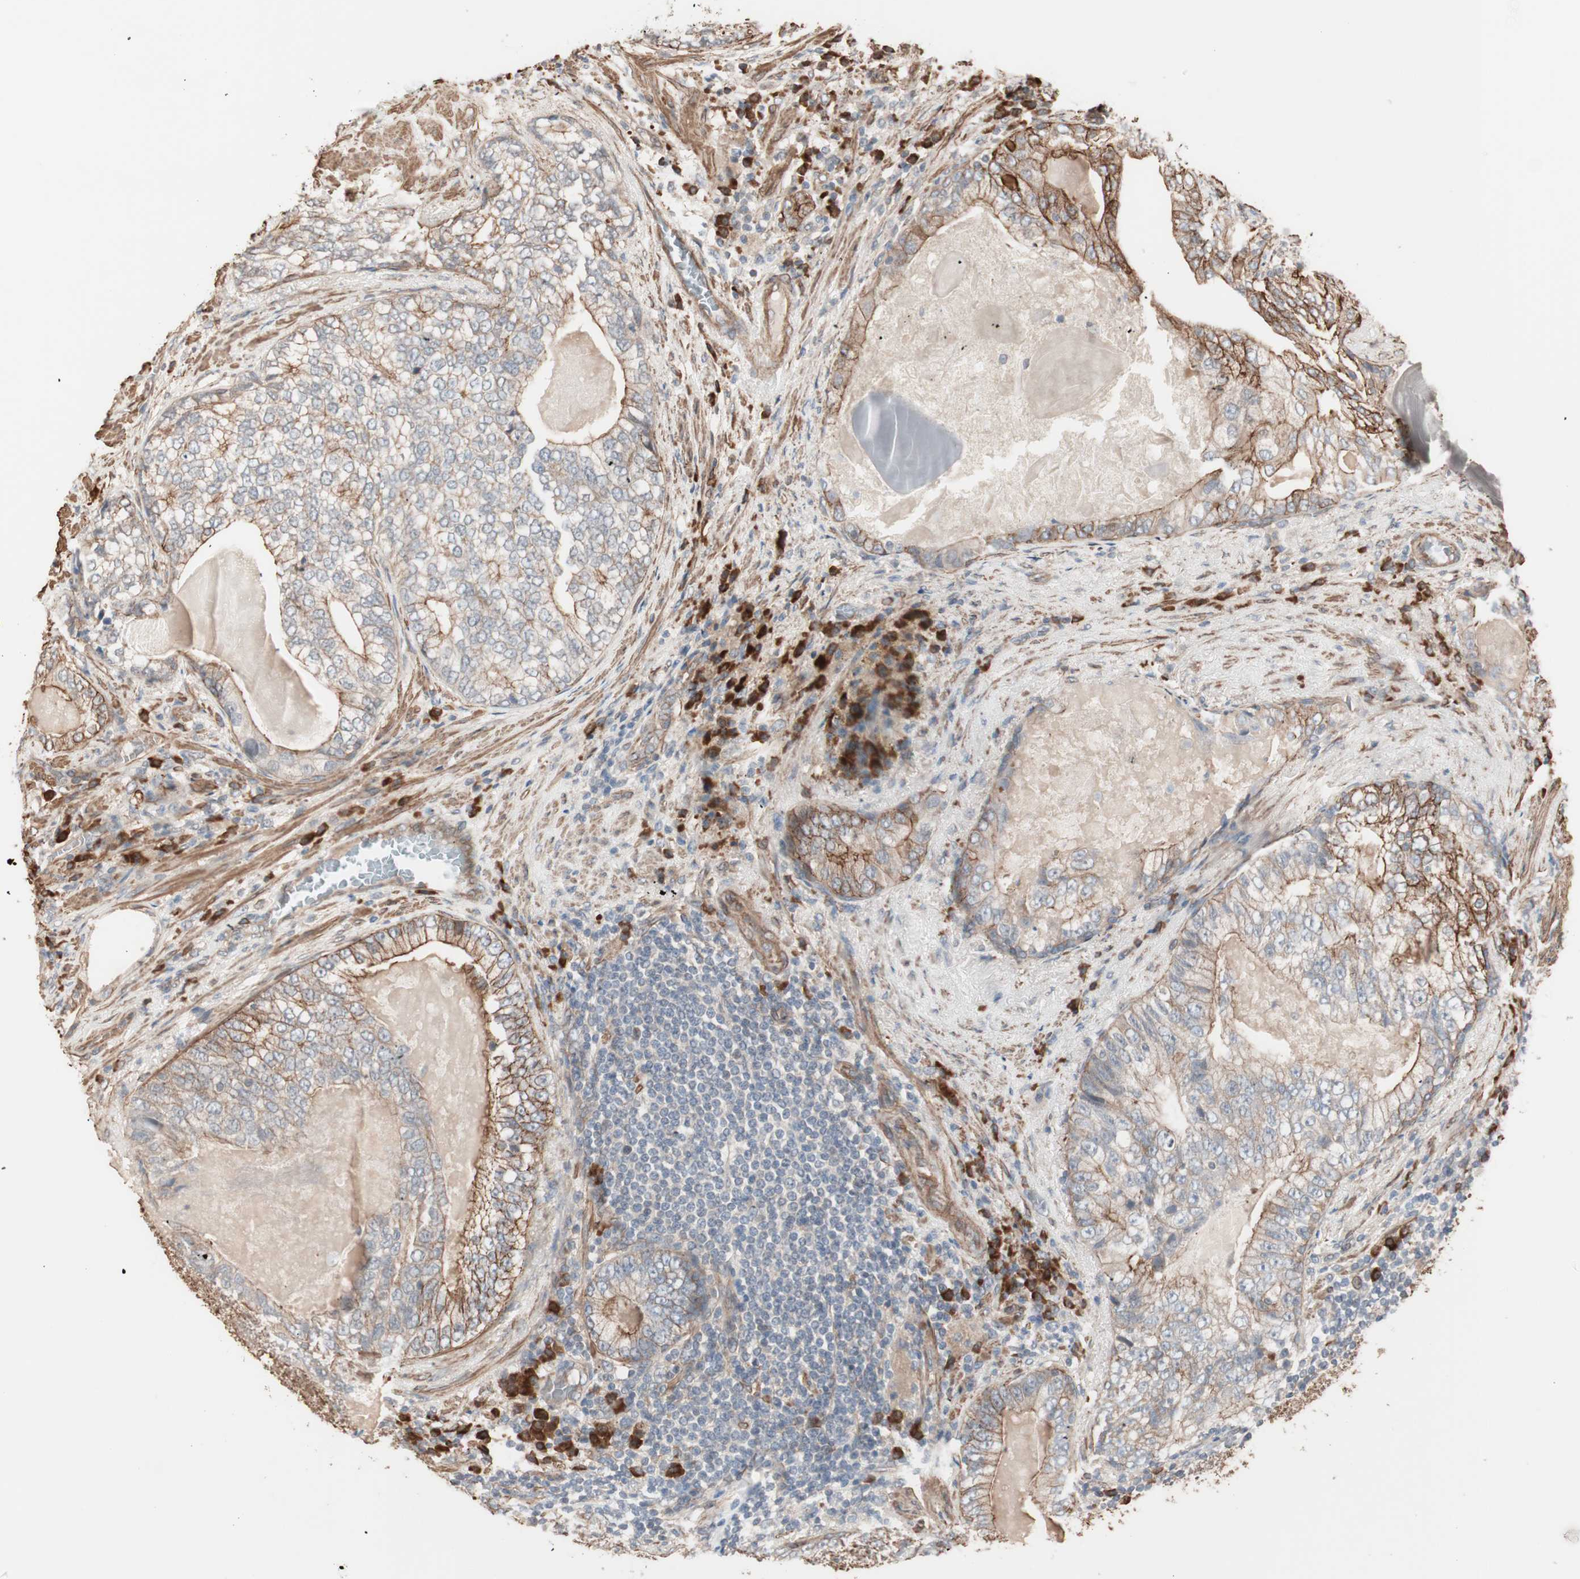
{"staining": {"intensity": "moderate", "quantity": "25%-75%", "location": "cytoplasmic/membranous"}, "tissue": "prostate cancer", "cell_type": "Tumor cells", "image_type": "cancer", "snomed": [{"axis": "morphology", "description": "Adenocarcinoma, High grade"}, {"axis": "topography", "description": "Prostate"}], "caption": "There is medium levels of moderate cytoplasmic/membranous staining in tumor cells of high-grade adenocarcinoma (prostate), as demonstrated by immunohistochemical staining (brown color).", "gene": "ALG5", "patient": {"sex": "male", "age": 66}}